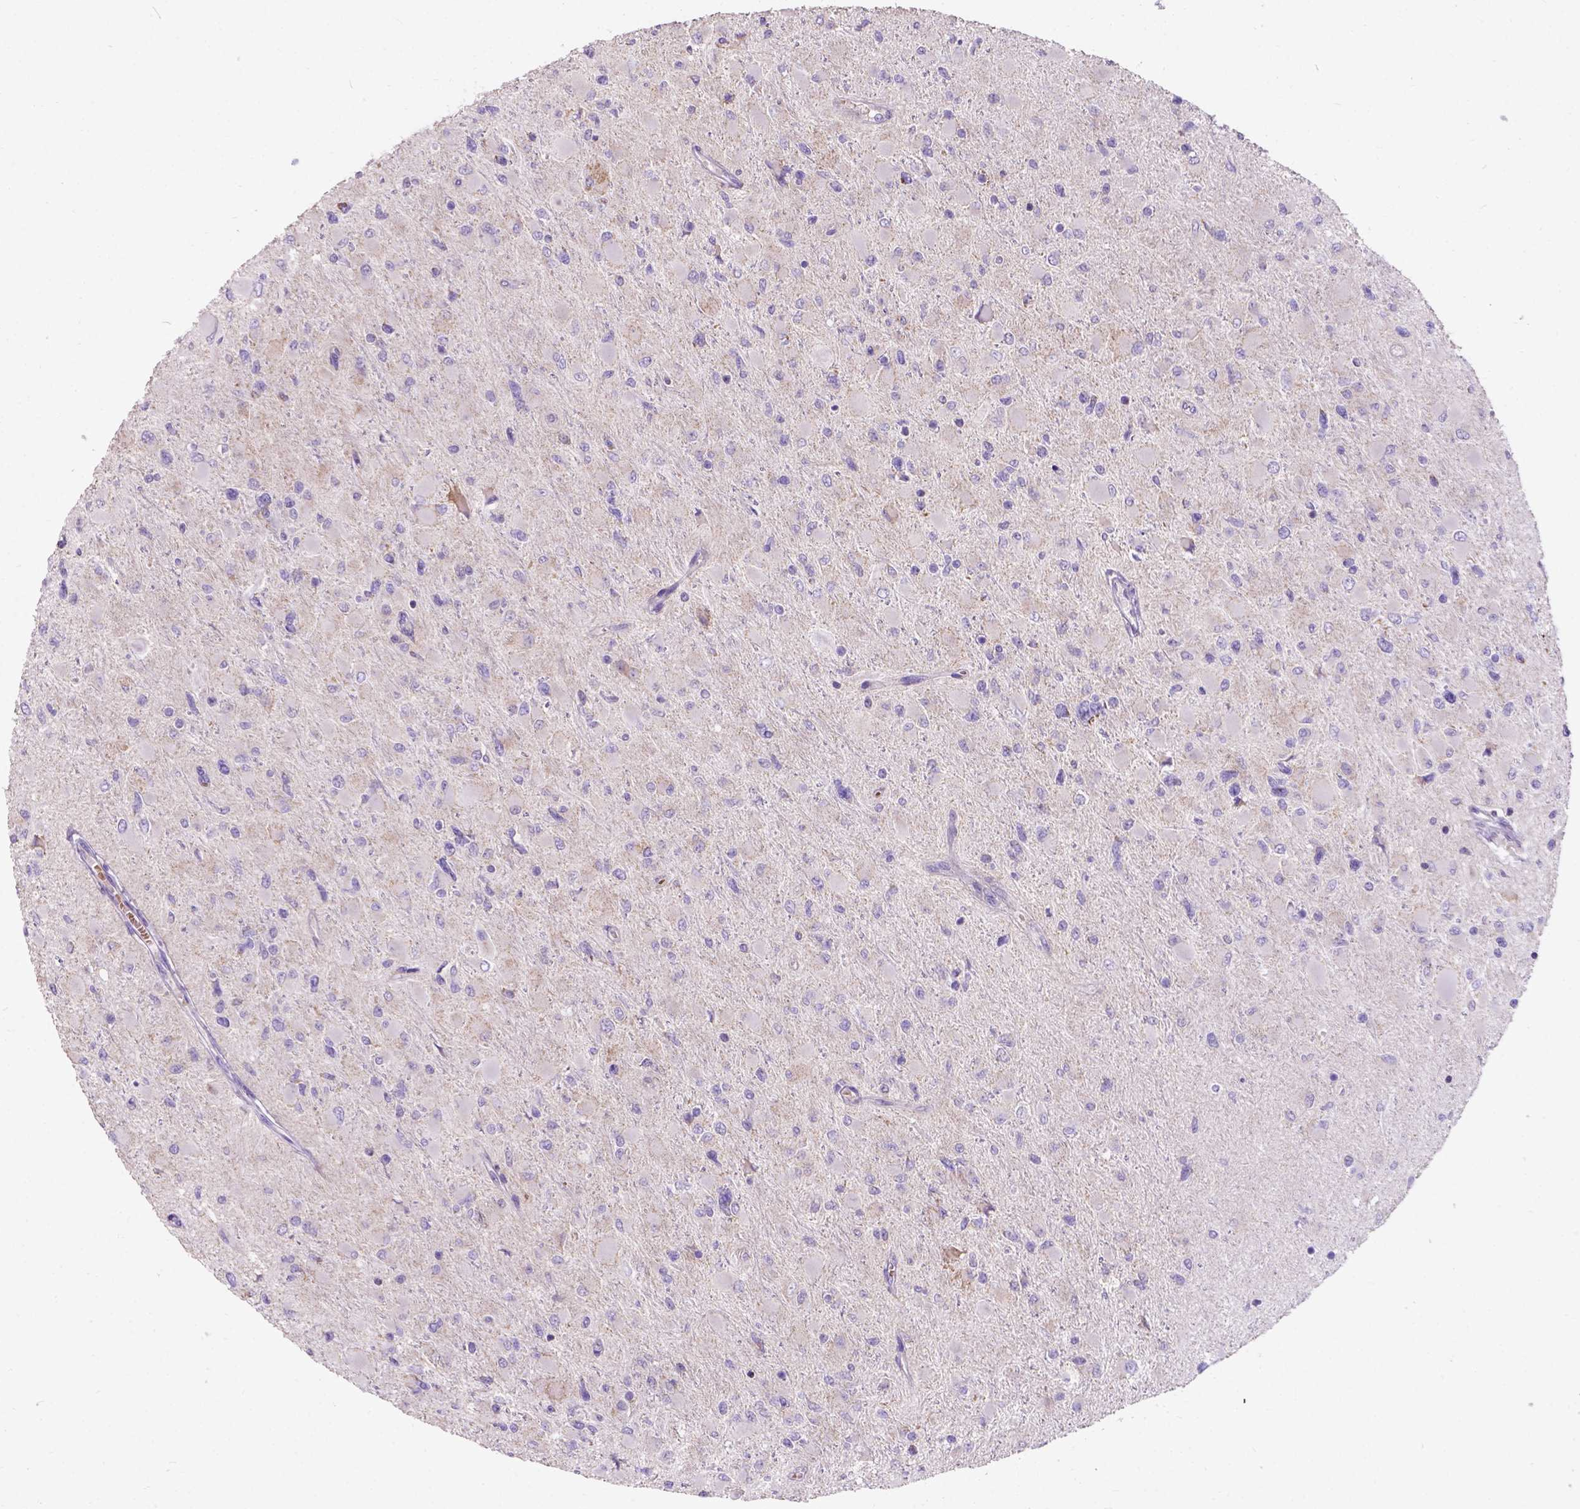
{"staining": {"intensity": "negative", "quantity": "none", "location": "none"}, "tissue": "glioma", "cell_type": "Tumor cells", "image_type": "cancer", "snomed": [{"axis": "morphology", "description": "Glioma, malignant, High grade"}, {"axis": "topography", "description": "Cerebral cortex"}], "caption": "High power microscopy photomicrograph of an immunohistochemistry image of glioma, revealing no significant positivity in tumor cells.", "gene": "L2HGDH", "patient": {"sex": "female", "age": 36}}